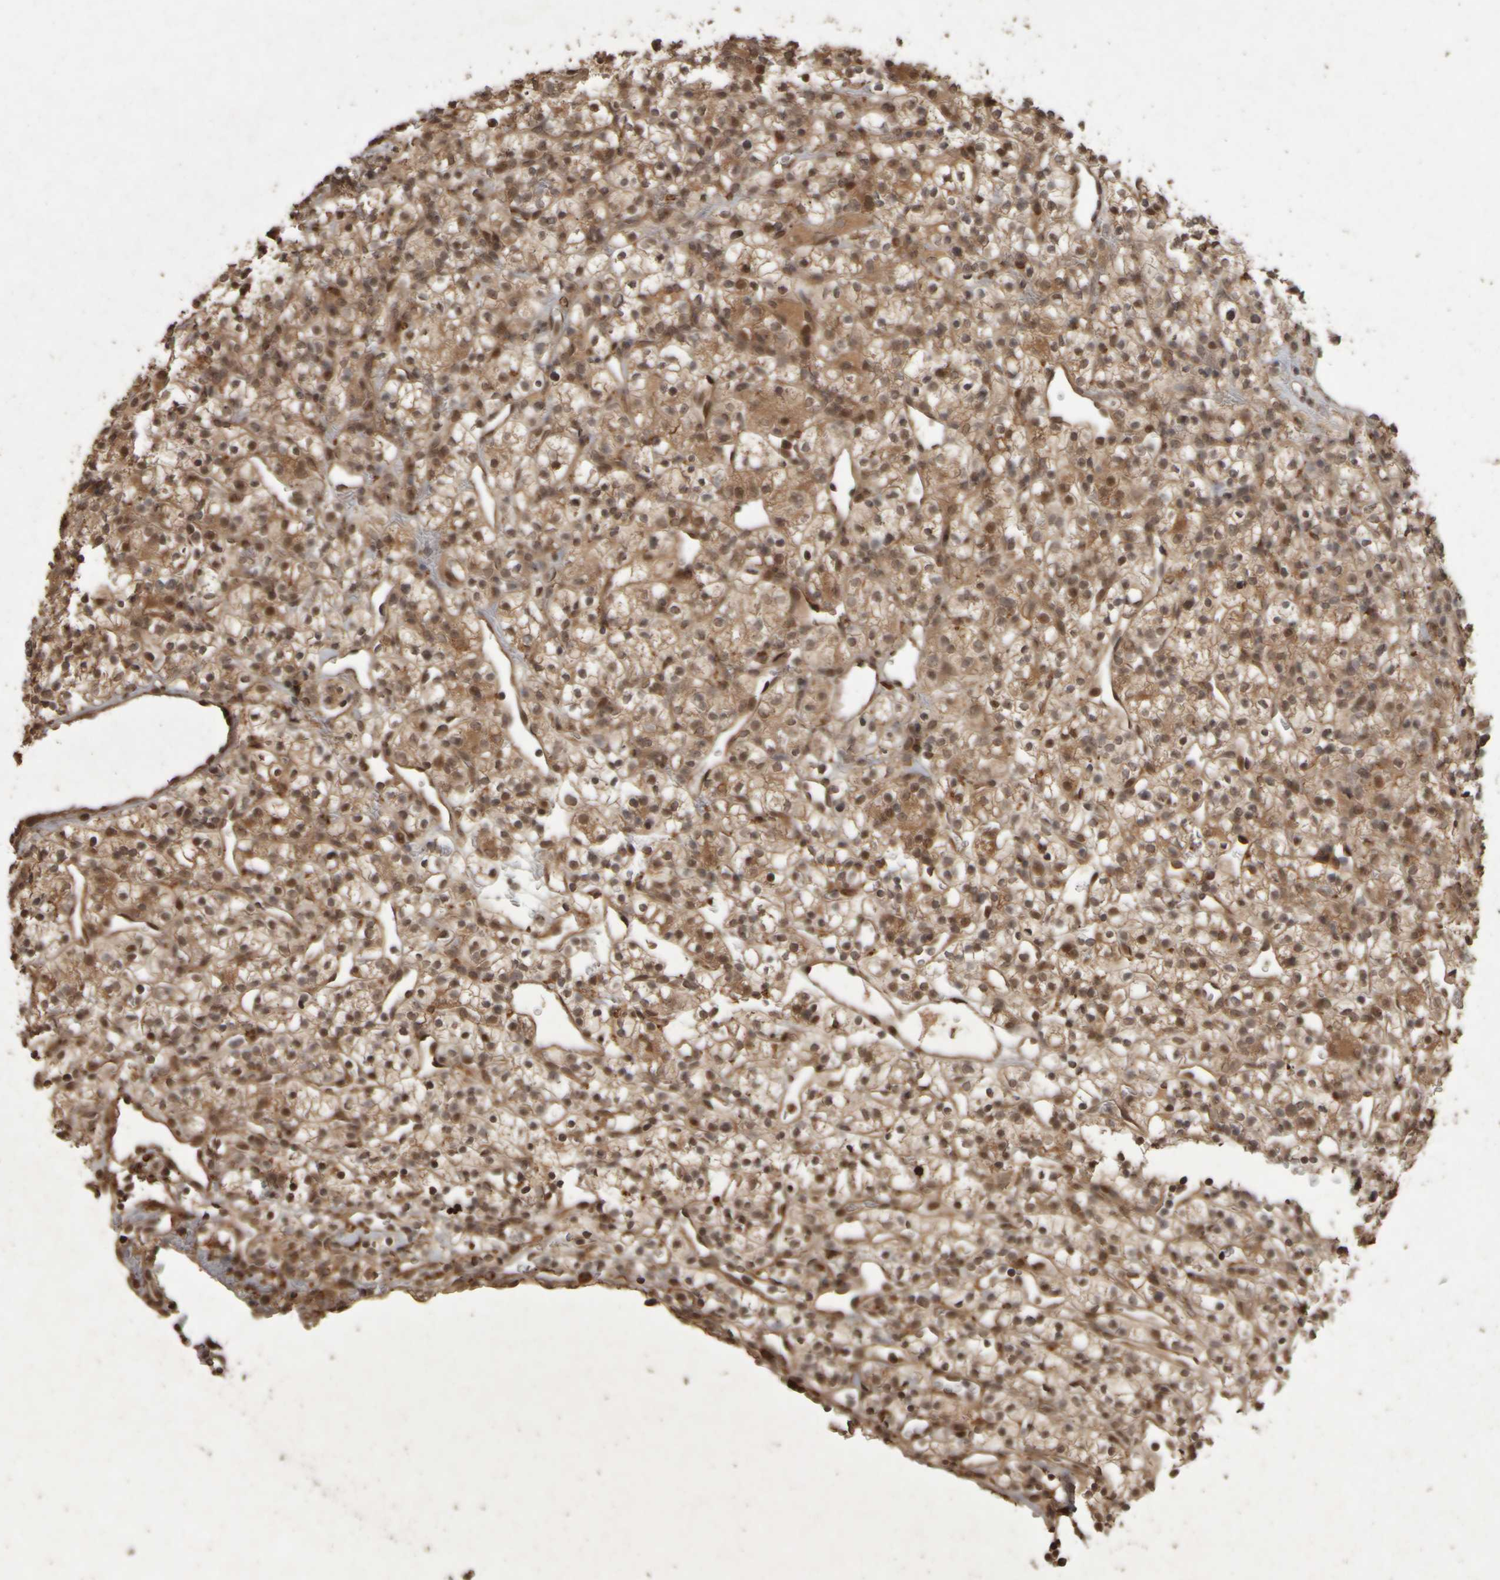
{"staining": {"intensity": "moderate", "quantity": ">75%", "location": "cytoplasmic/membranous,nuclear"}, "tissue": "renal cancer", "cell_type": "Tumor cells", "image_type": "cancer", "snomed": [{"axis": "morphology", "description": "Adenocarcinoma, NOS"}, {"axis": "topography", "description": "Kidney"}], "caption": "Protein staining of renal cancer tissue displays moderate cytoplasmic/membranous and nuclear expression in about >75% of tumor cells. Ihc stains the protein in brown and the nuclei are stained blue.", "gene": "ACO1", "patient": {"sex": "female", "age": 57}}